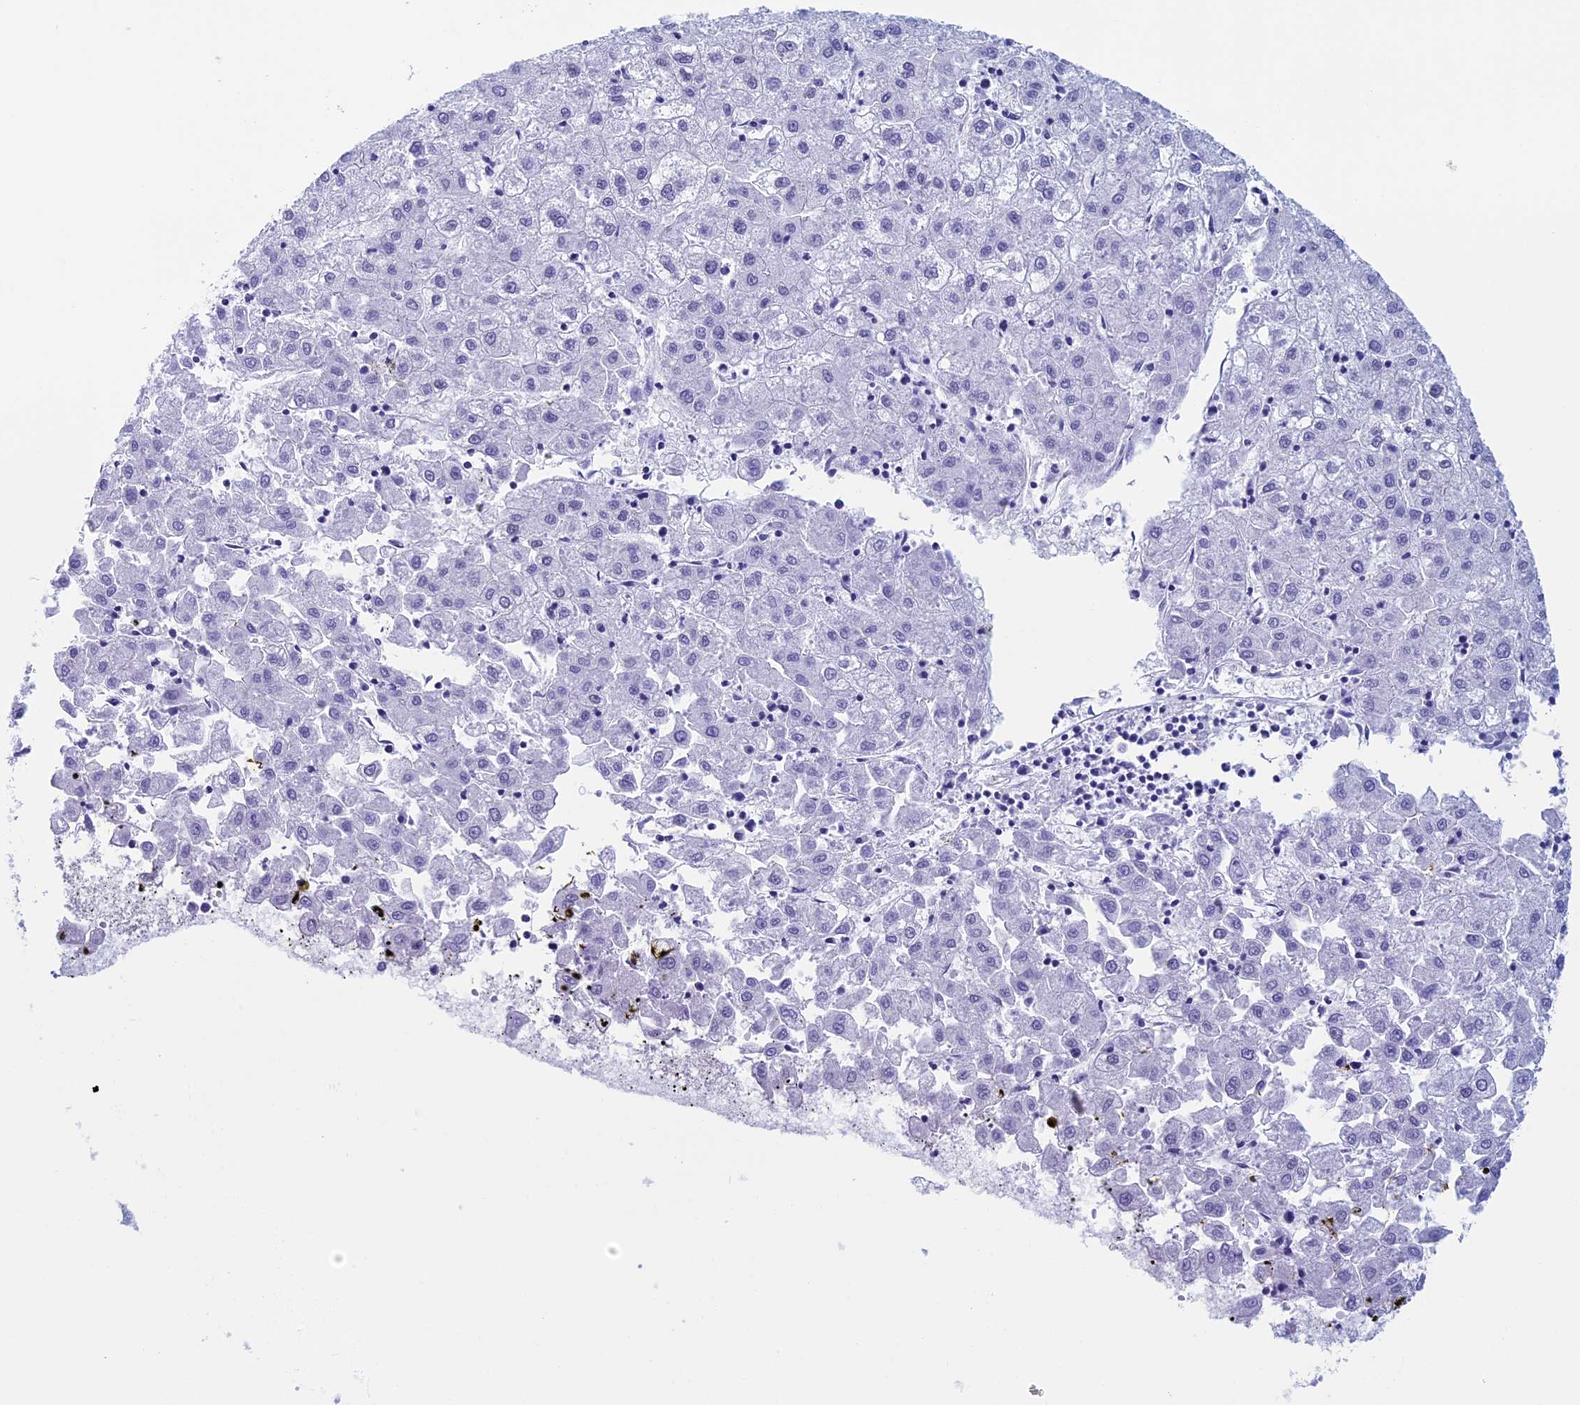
{"staining": {"intensity": "negative", "quantity": "none", "location": "none"}, "tissue": "liver cancer", "cell_type": "Tumor cells", "image_type": "cancer", "snomed": [{"axis": "morphology", "description": "Carcinoma, Hepatocellular, NOS"}, {"axis": "topography", "description": "Liver"}], "caption": "There is no significant staining in tumor cells of liver cancer (hepatocellular carcinoma).", "gene": "FAM169A", "patient": {"sex": "male", "age": 72}}